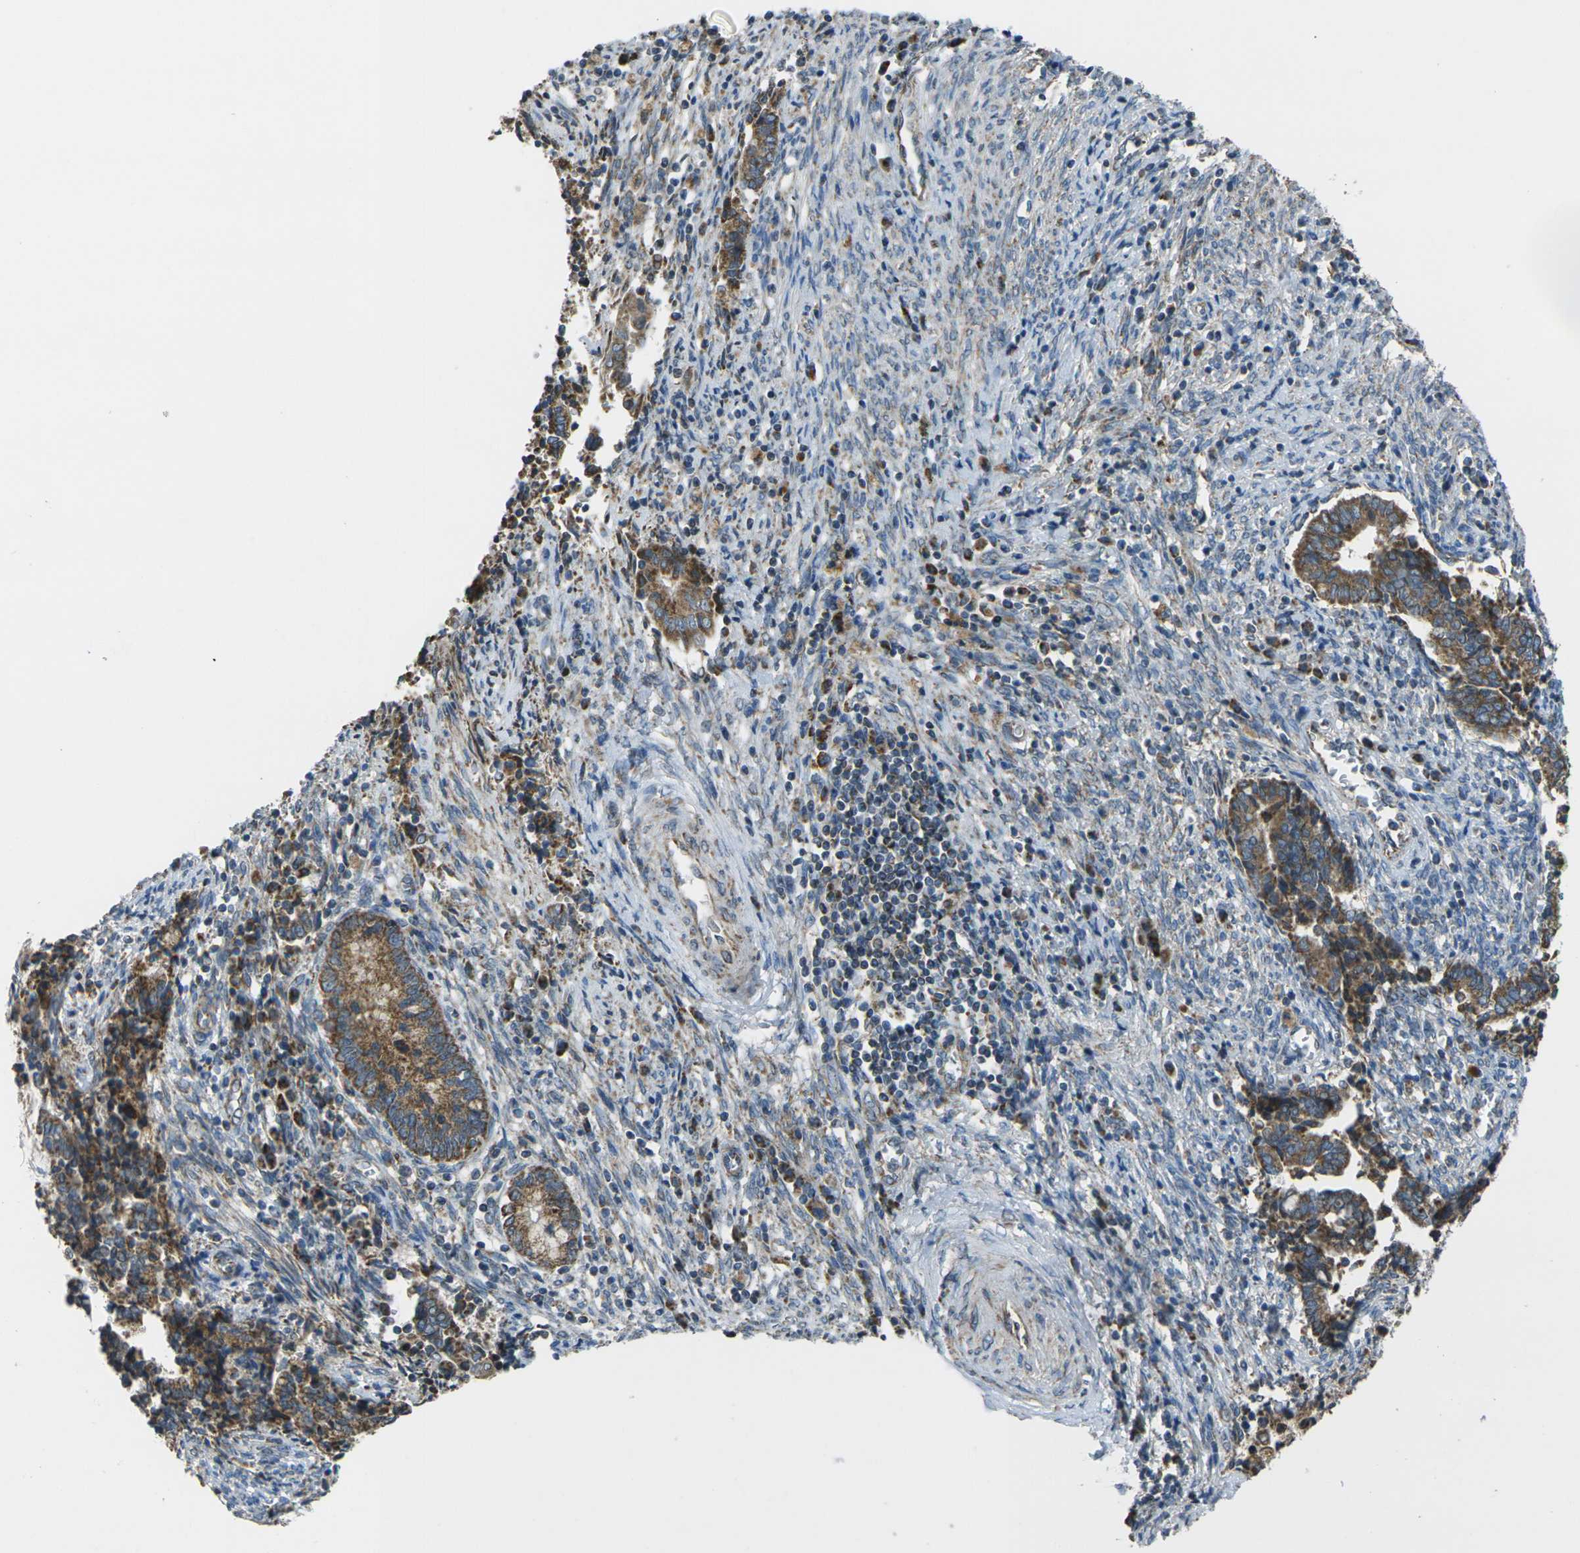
{"staining": {"intensity": "moderate", "quantity": ">75%", "location": "cytoplasmic/membranous"}, "tissue": "cervical cancer", "cell_type": "Tumor cells", "image_type": "cancer", "snomed": [{"axis": "morphology", "description": "Adenocarcinoma, NOS"}, {"axis": "topography", "description": "Cervix"}], "caption": "Protein expression analysis of human cervical cancer (adenocarcinoma) reveals moderate cytoplasmic/membranous positivity in about >75% of tumor cells.", "gene": "TMEM120B", "patient": {"sex": "female", "age": 44}}